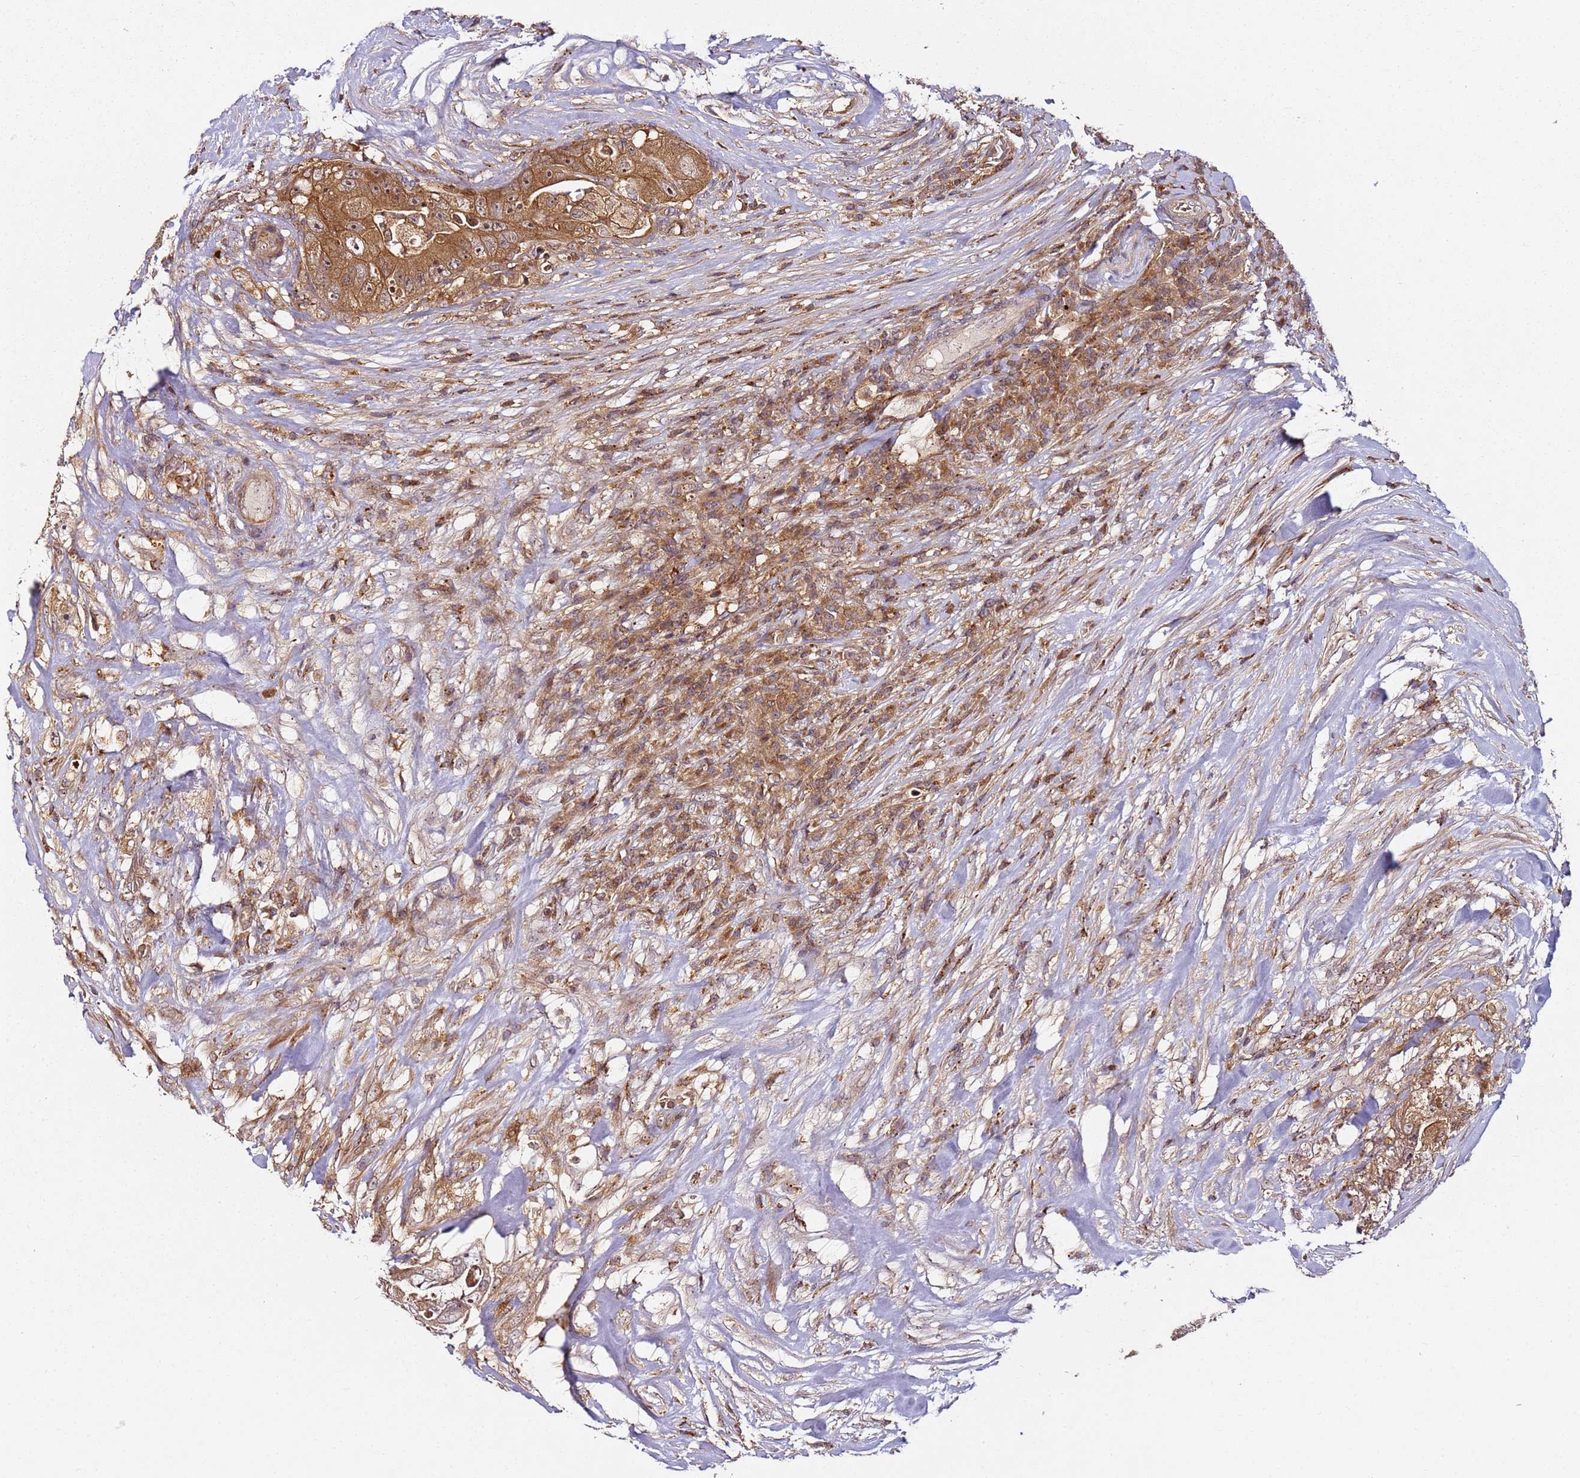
{"staining": {"intensity": "moderate", "quantity": ">75%", "location": "cytoplasmic/membranous,nuclear"}, "tissue": "colorectal cancer", "cell_type": "Tumor cells", "image_type": "cancer", "snomed": [{"axis": "morphology", "description": "Adenocarcinoma, NOS"}, {"axis": "topography", "description": "Colon"}], "caption": "Protein analysis of colorectal adenocarcinoma tissue displays moderate cytoplasmic/membranous and nuclear staining in about >75% of tumor cells. The protein is shown in brown color, while the nuclei are stained blue.", "gene": "PRMT7", "patient": {"sex": "female", "age": 46}}